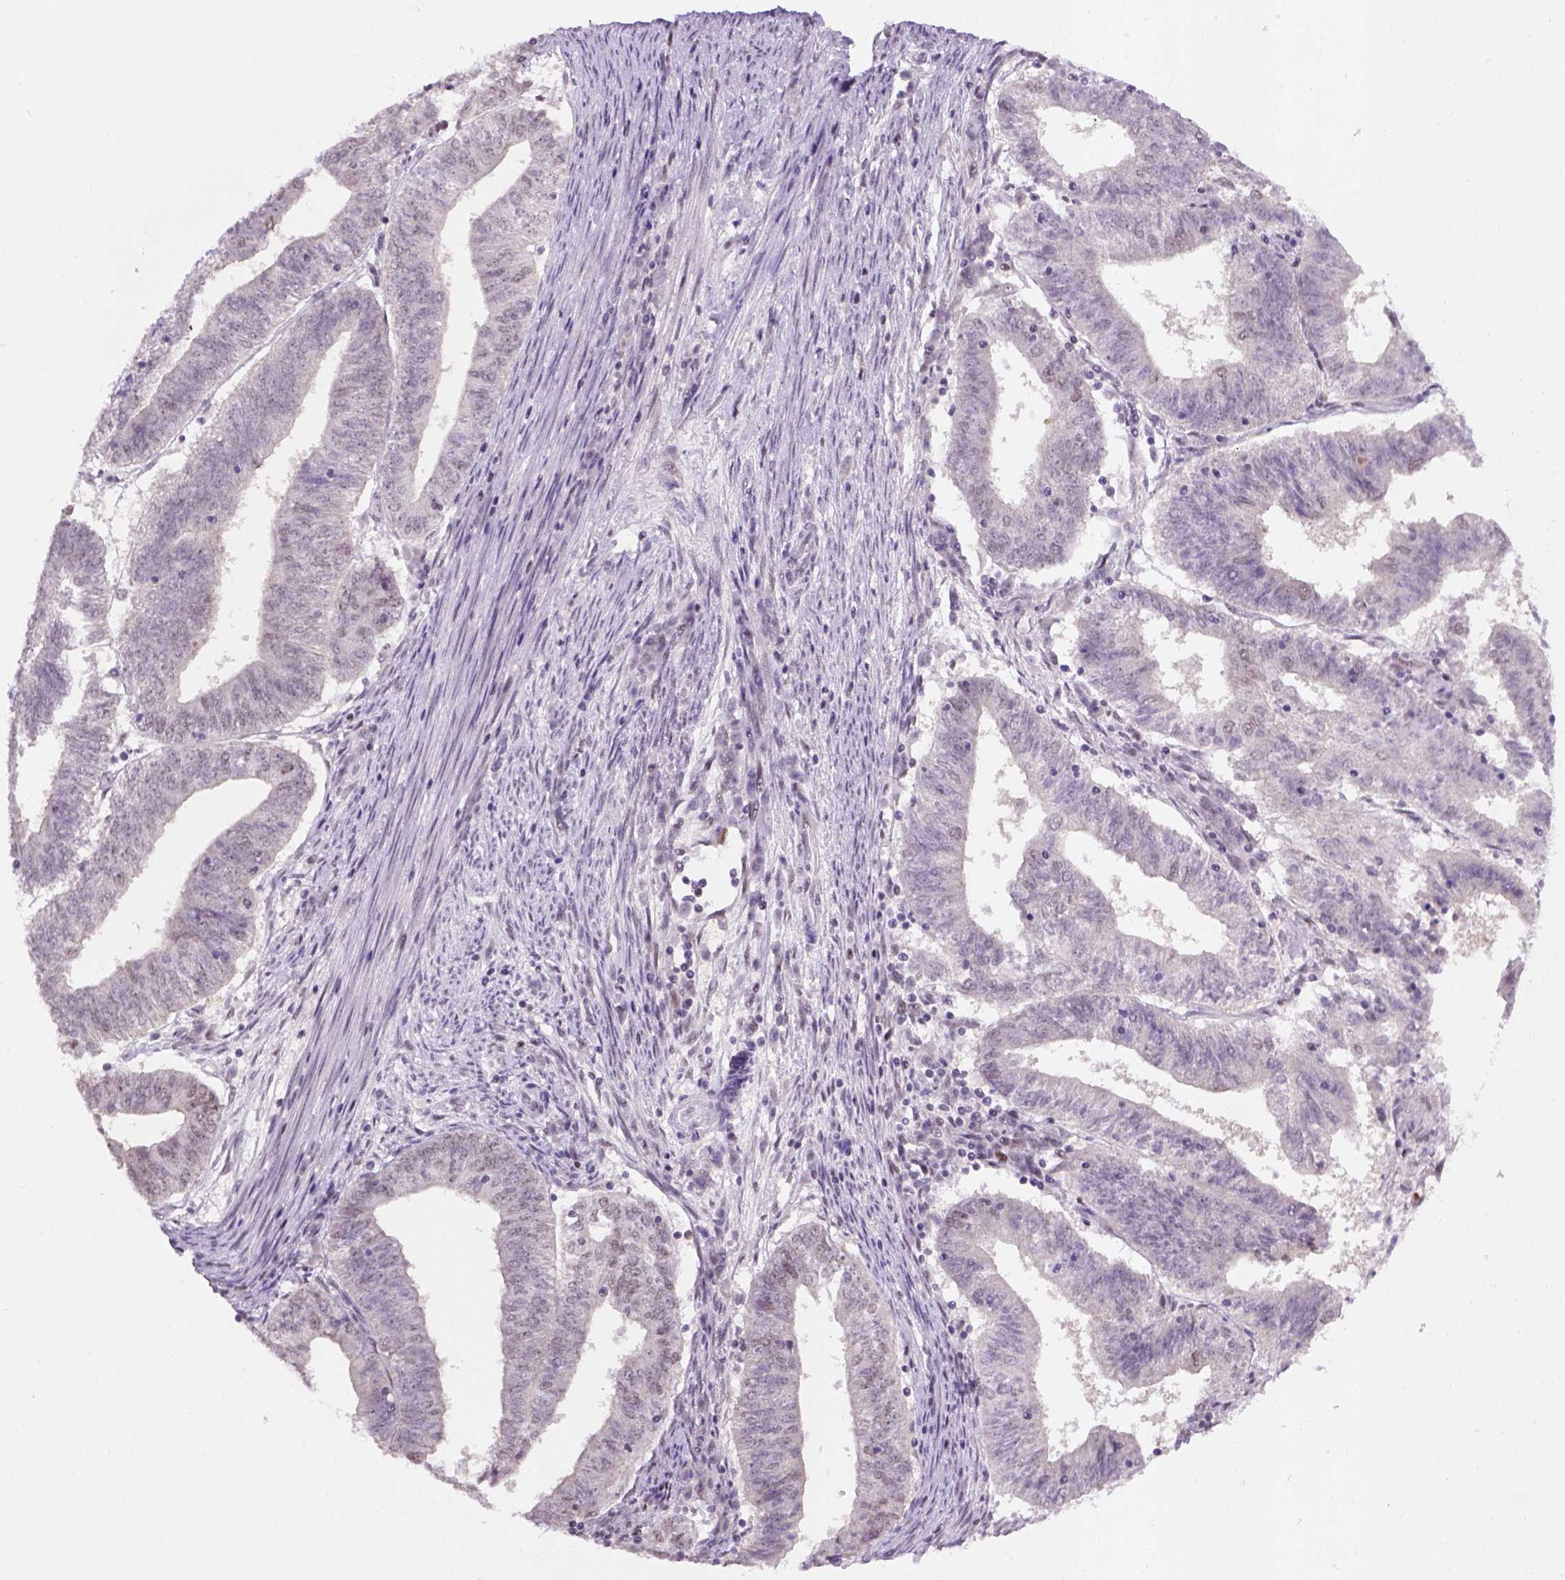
{"staining": {"intensity": "weak", "quantity": "<25%", "location": "nuclear"}, "tissue": "endometrial cancer", "cell_type": "Tumor cells", "image_type": "cancer", "snomed": [{"axis": "morphology", "description": "Adenocarcinoma, NOS"}, {"axis": "topography", "description": "Endometrium"}], "caption": "Immunohistochemistry (IHC) of human endometrial cancer displays no expression in tumor cells. The staining is performed using DAB (3,3'-diaminobenzidine) brown chromogen with nuclei counter-stained in using hematoxylin.", "gene": "TBPL1", "patient": {"sex": "female", "age": 82}}